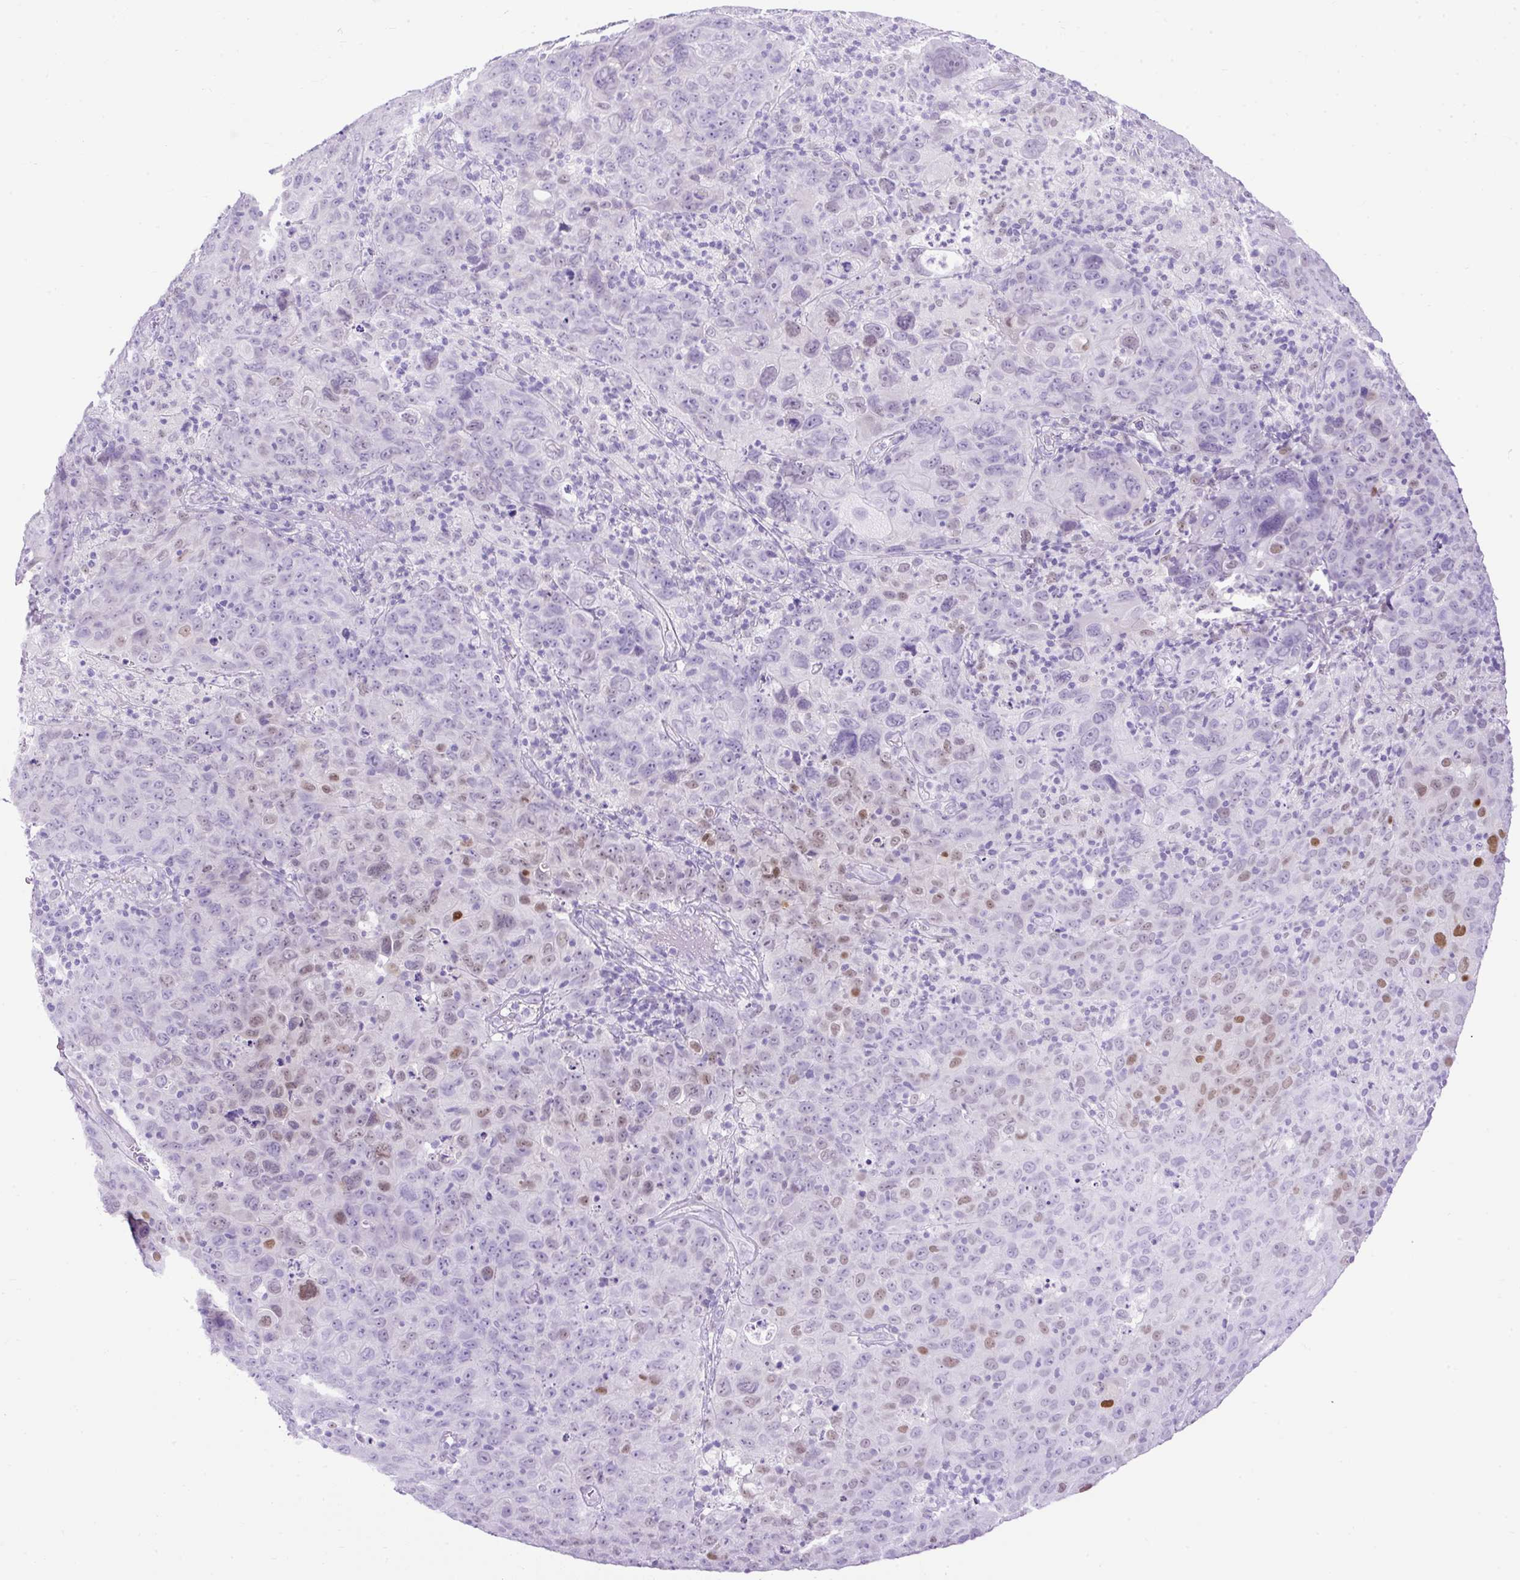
{"staining": {"intensity": "weak", "quantity": "<25%", "location": "nuclear"}, "tissue": "cervical cancer", "cell_type": "Tumor cells", "image_type": "cancer", "snomed": [{"axis": "morphology", "description": "Squamous cell carcinoma, NOS"}, {"axis": "topography", "description": "Cervix"}], "caption": "Cervical cancer was stained to show a protein in brown. There is no significant positivity in tumor cells. (DAB IHC with hematoxylin counter stain).", "gene": "UPP1", "patient": {"sex": "female", "age": 44}}